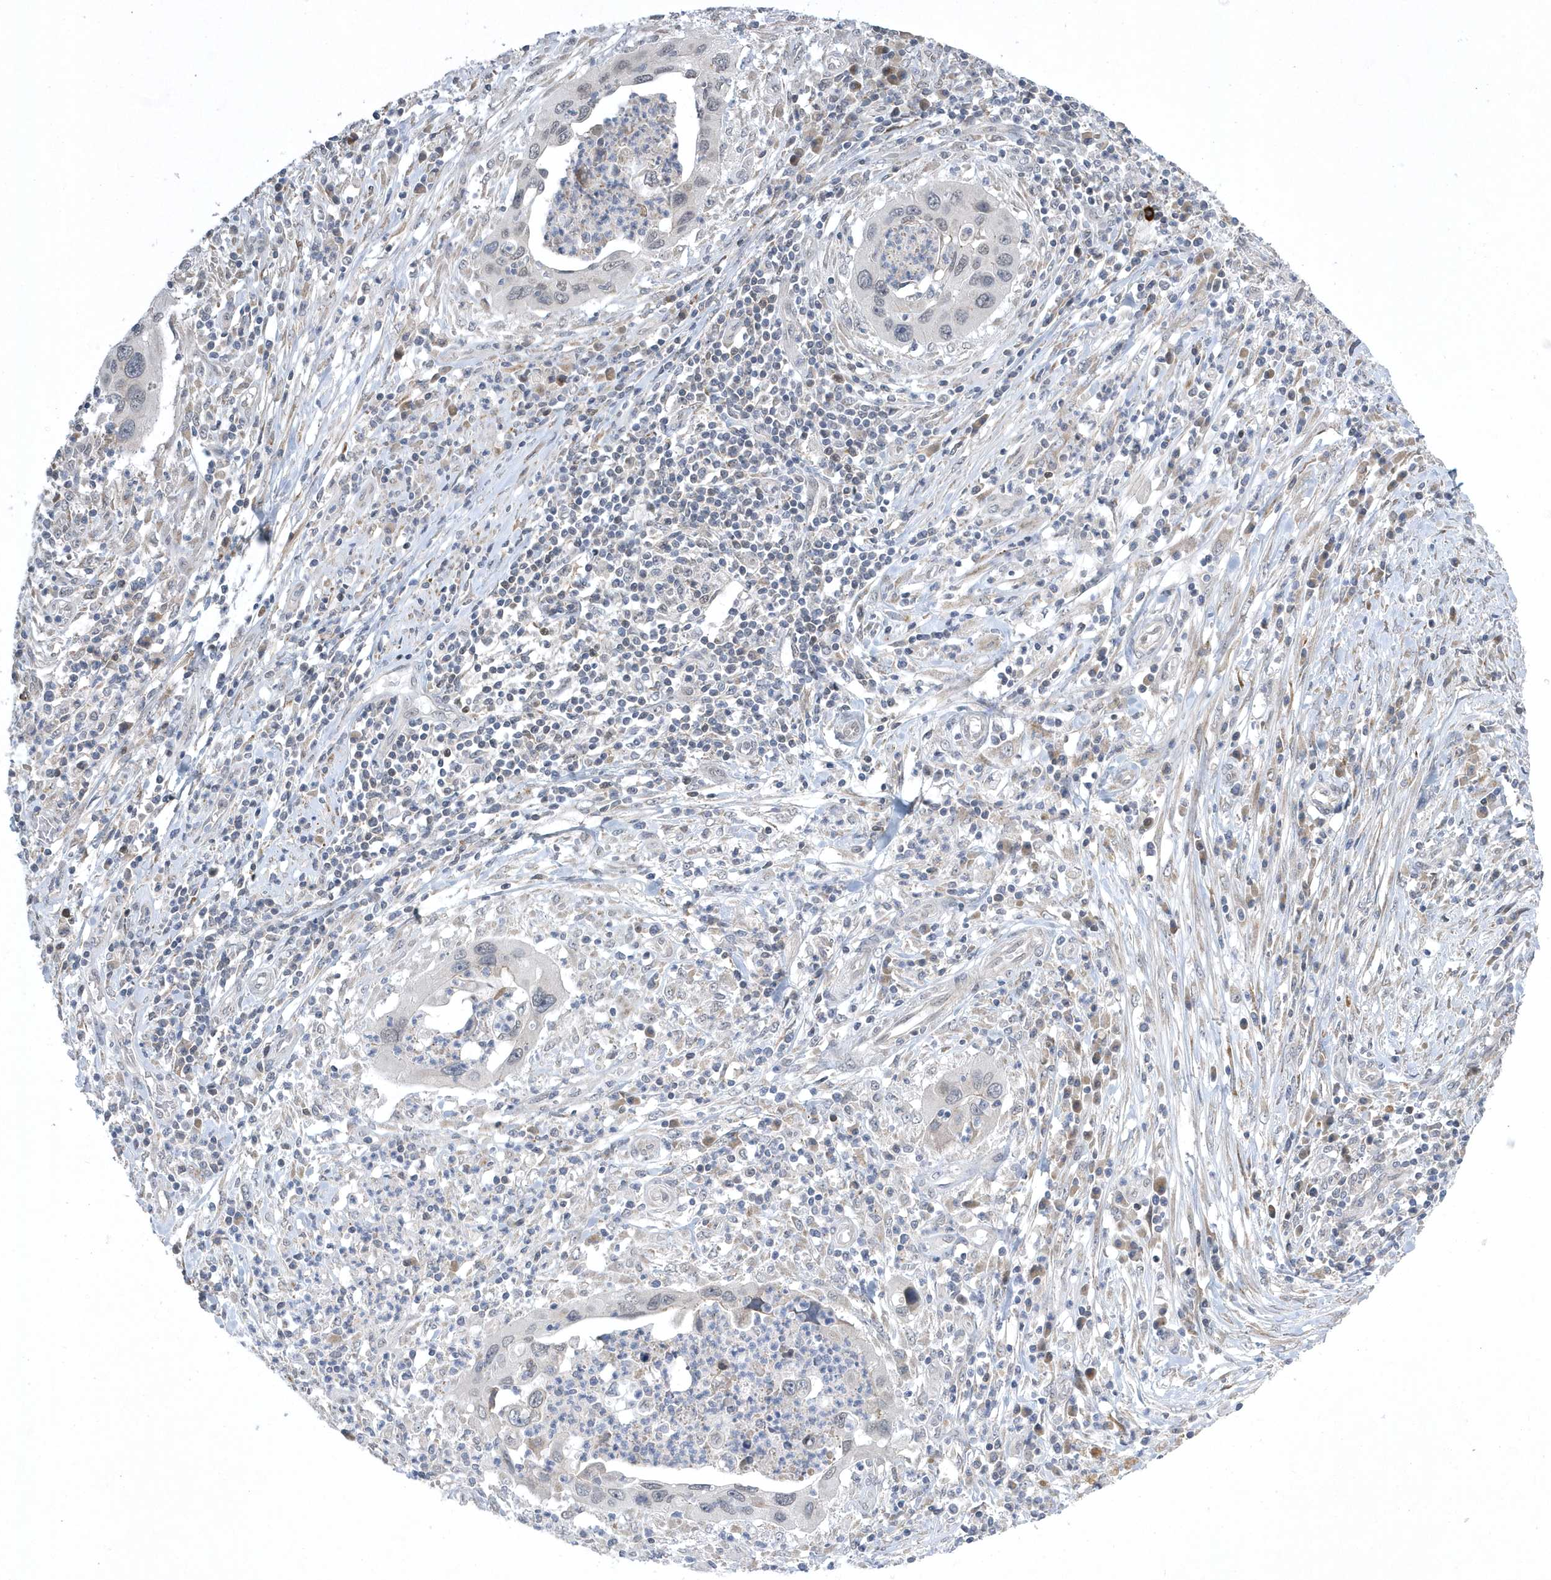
{"staining": {"intensity": "negative", "quantity": "none", "location": "none"}, "tissue": "cervical cancer", "cell_type": "Tumor cells", "image_type": "cancer", "snomed": [{"axis": "morphology", "description": "Squamous cell carcinoma, NOS"}, {"axis": "topography", "description": "Cervix"}], "caption": "Squamous cell carcinoma (cervical) stained for a protein using immunohistochemistry exhibits no staining tumor cells.", "gene": "ZC3H12D", "patient": {"sex": "female", "age": 38}}